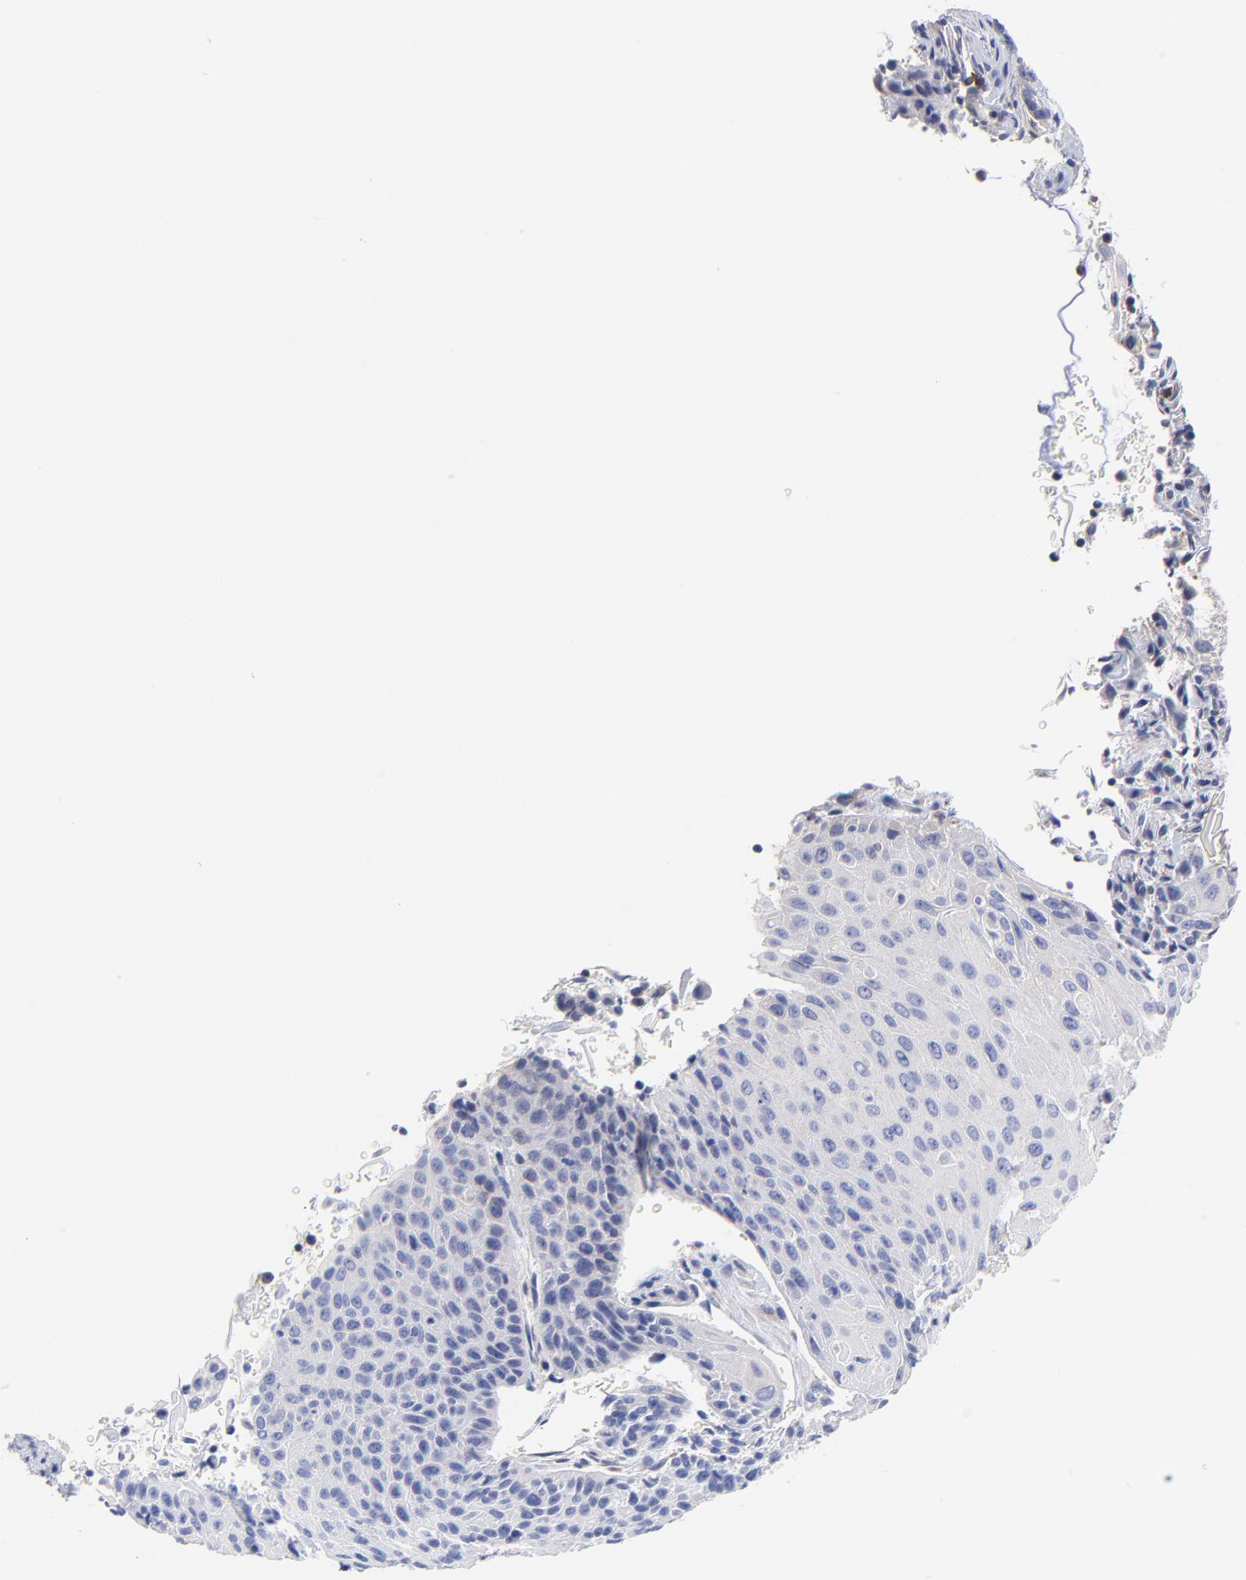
{"staining": {"intensity": "negative", "quantity": "none", "location": "none"}, "tissue": "cervical cancer", "cell_type": "Tumor cells", "image_type": "cancer", "snomed": [{"axis": "morphology", "description": "Squamous cell carcinoma, NOS"}, {"axis": "topography", "description": "Cervix"}], "caption": "Immunohistochemistry (IHC) image of human cervical squamous cell carcinoma stained for a protein (brown), which displays no staining in tumor cells.", "gene": "LAX1", "patient": {"sex": "female", "age": 33}}